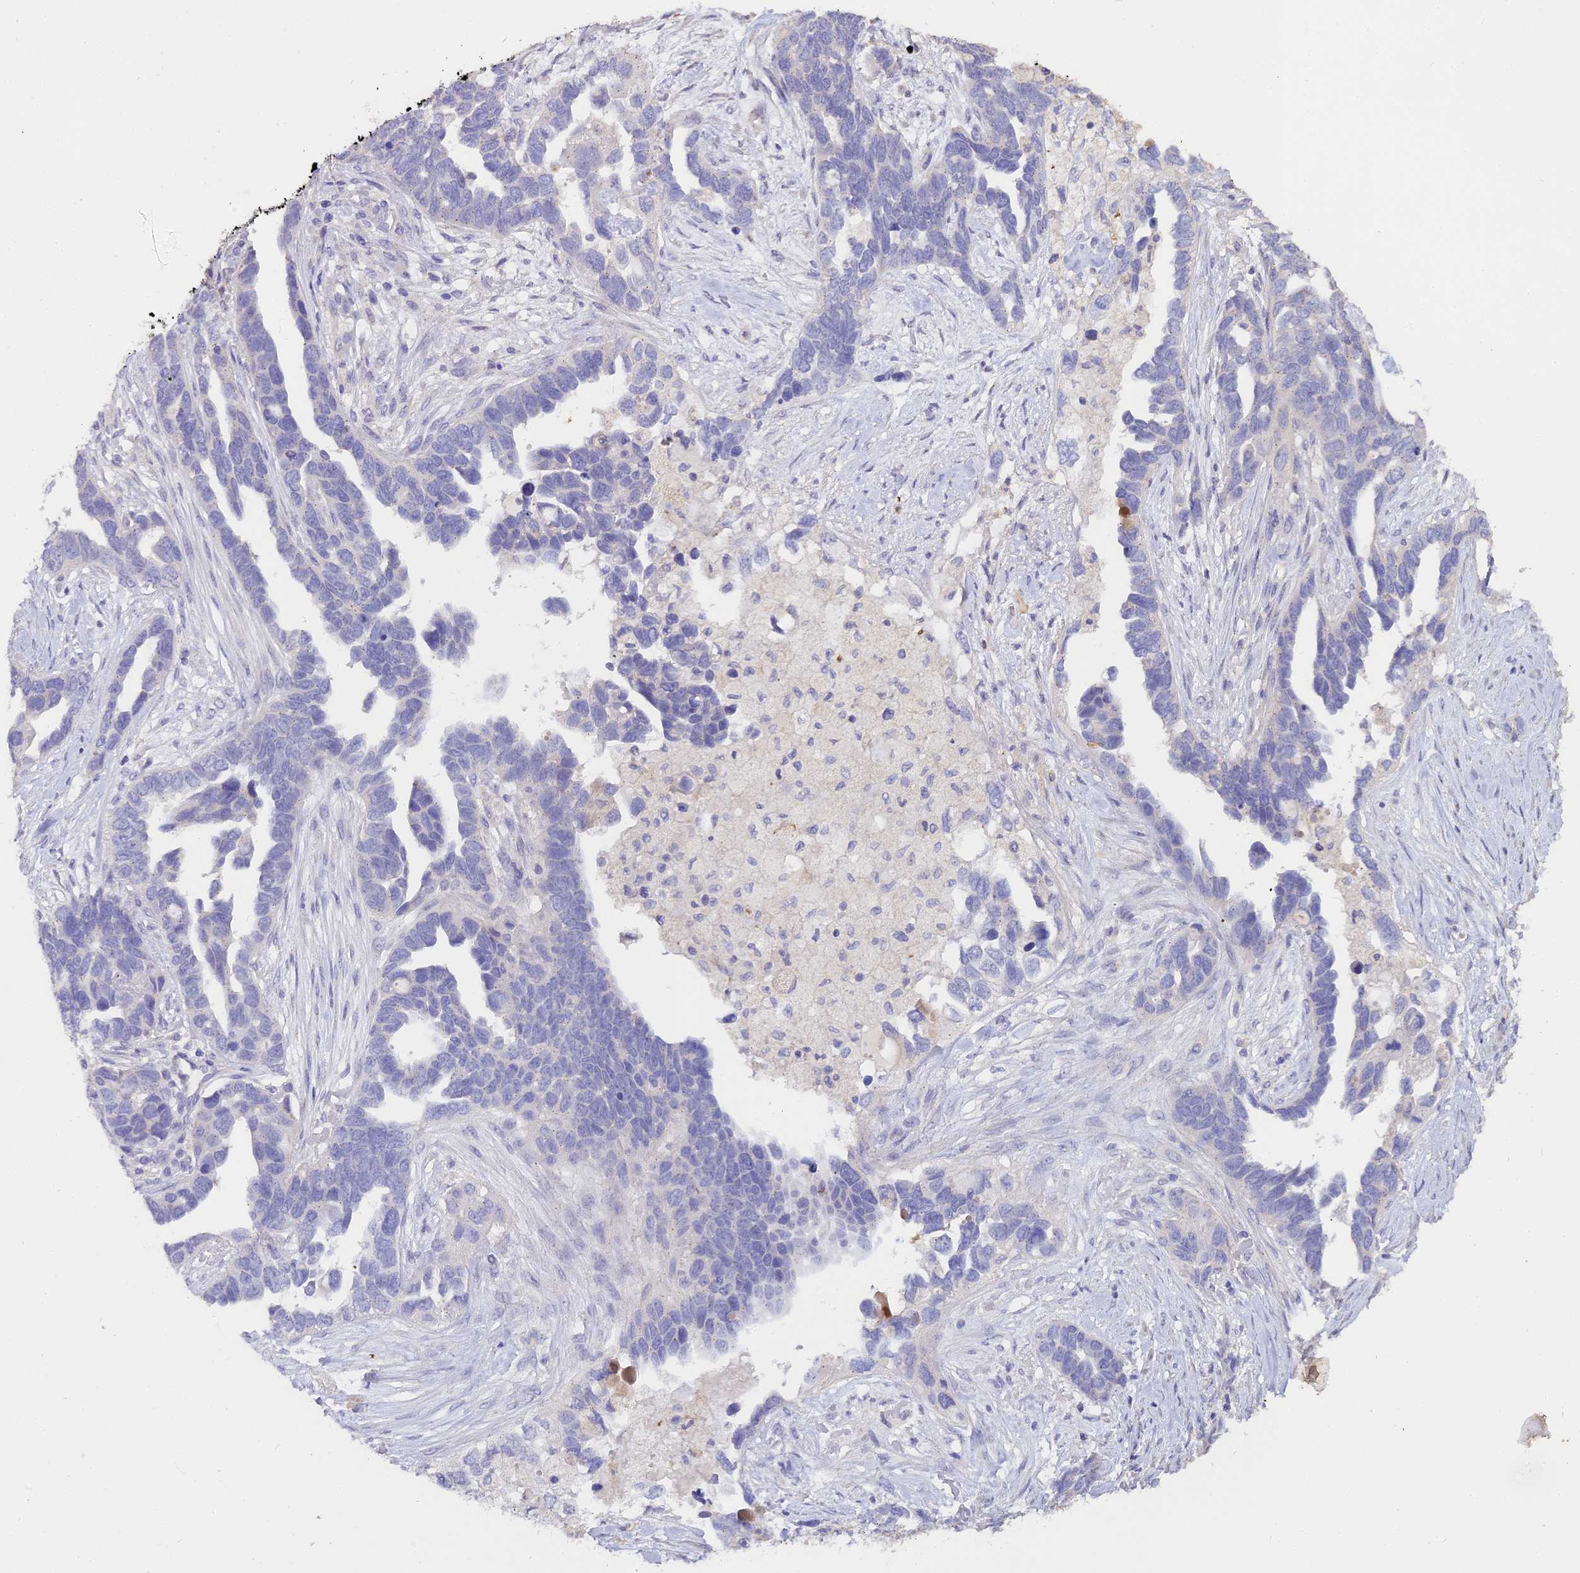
{"staining": {"intensity": "negative", "quantity": "none", "location": "none"}, "tissue": "ovarian cancer", "cell_type": "Tumor cells", "image_type": "cancer", "snomed": [{"axis": "morphology", "description": "Cystadenocarcinoma, serous, NOS"}, {"axis": "topography", "description": "Ovary"}], "caption": "Tumor cells are negative for protein expression in human serous cystadenocarcinoma (ovarian).", "gene": "GLYAT", "patient": {"sex": "female", "age": 54}}